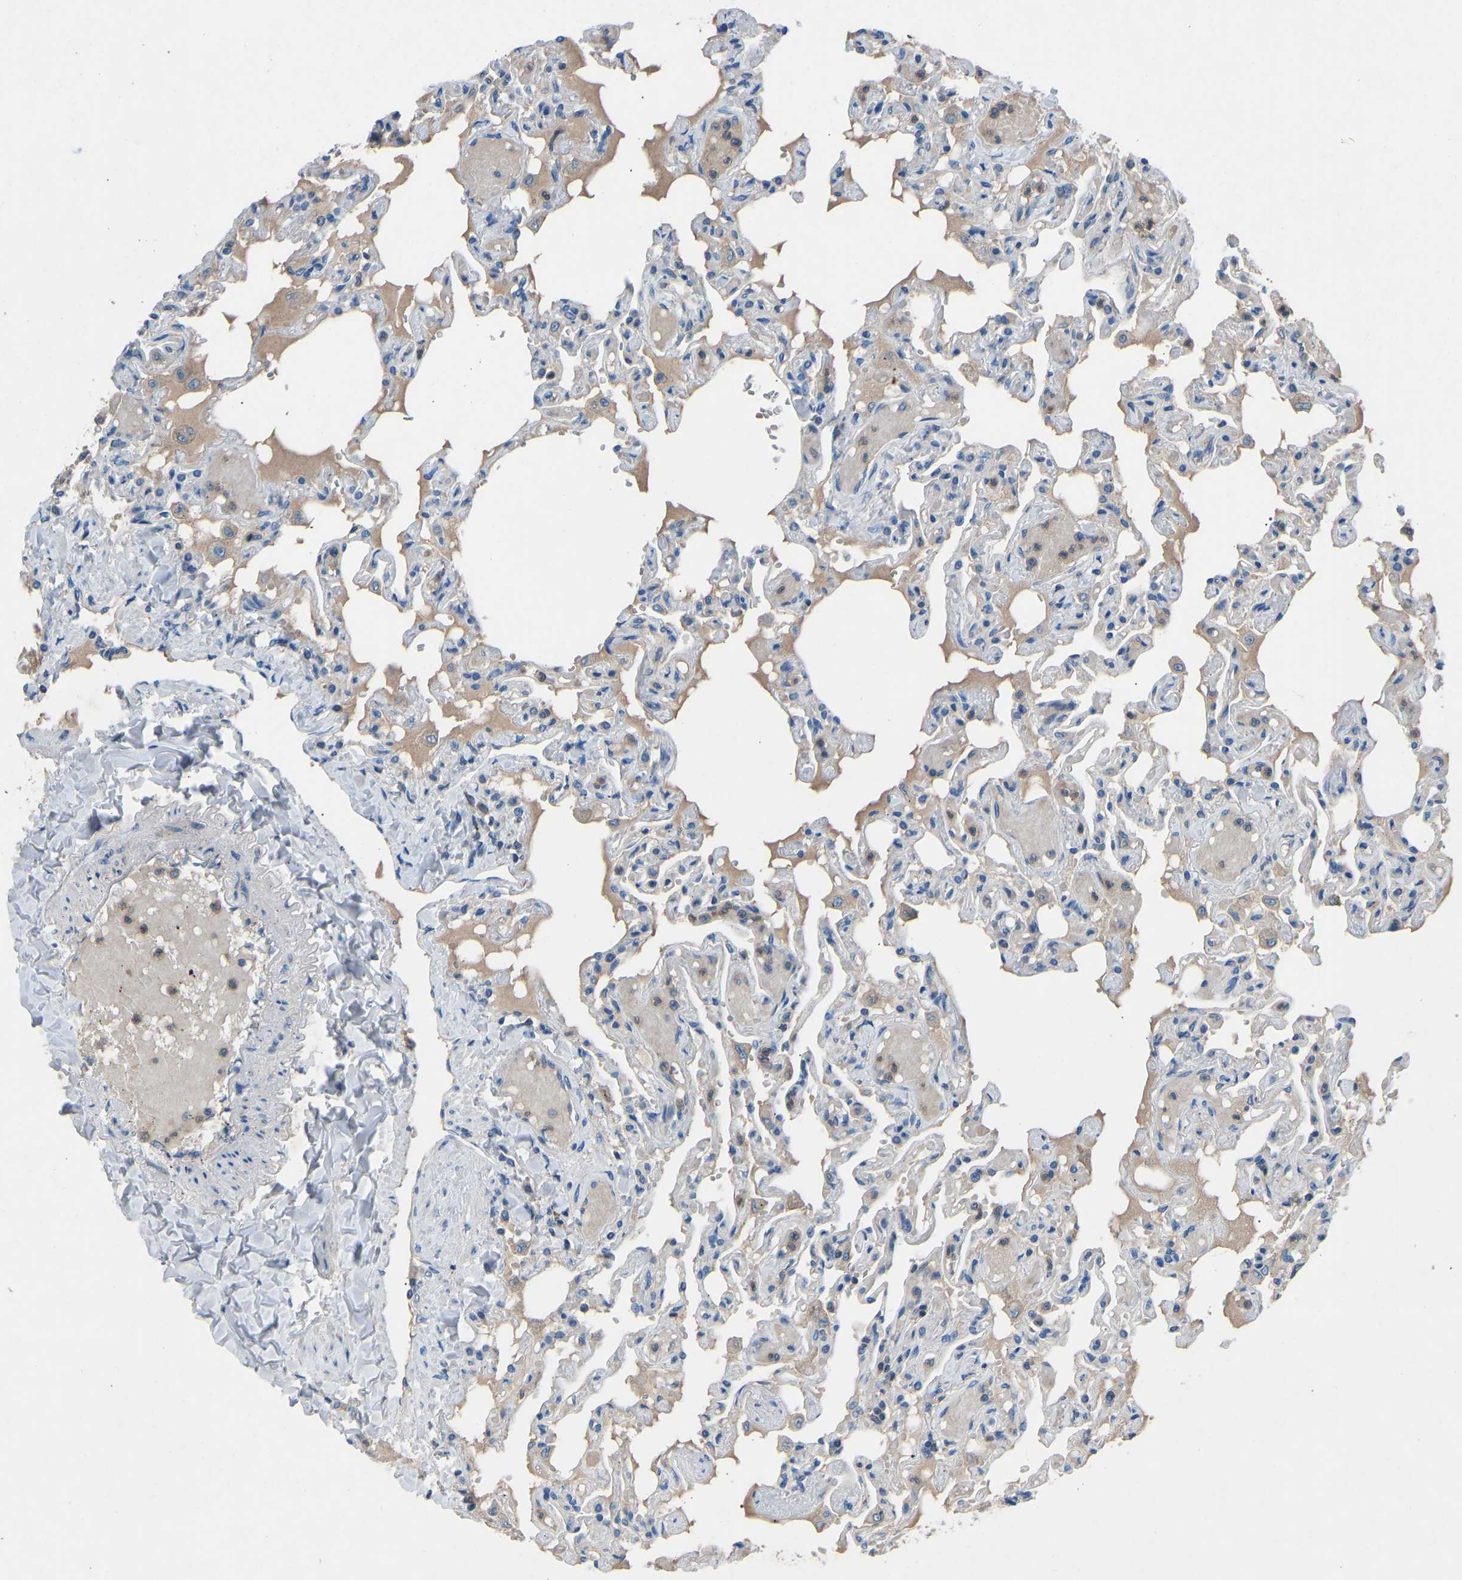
{"staining": {"intensity": "weak", "quantity": "<25%", "location": "cytoplasmic/membranous"}, "tissue": "lung", "cell_type": "Alveolar cells", "image_type": "normal", "snomed": [{"axis": "morphology", "description": "Normal tissue, NOS"}, {"axis": "topography", "description": "Lung"}], "caption": "The photomicrograph shows no staining of alveolar cells in normal lung. (DAB (3,3'-diaminobenzidine) IHC, high magnification).", "gene": "GRK6", "patient": {"sex": "male", "age": 21}}